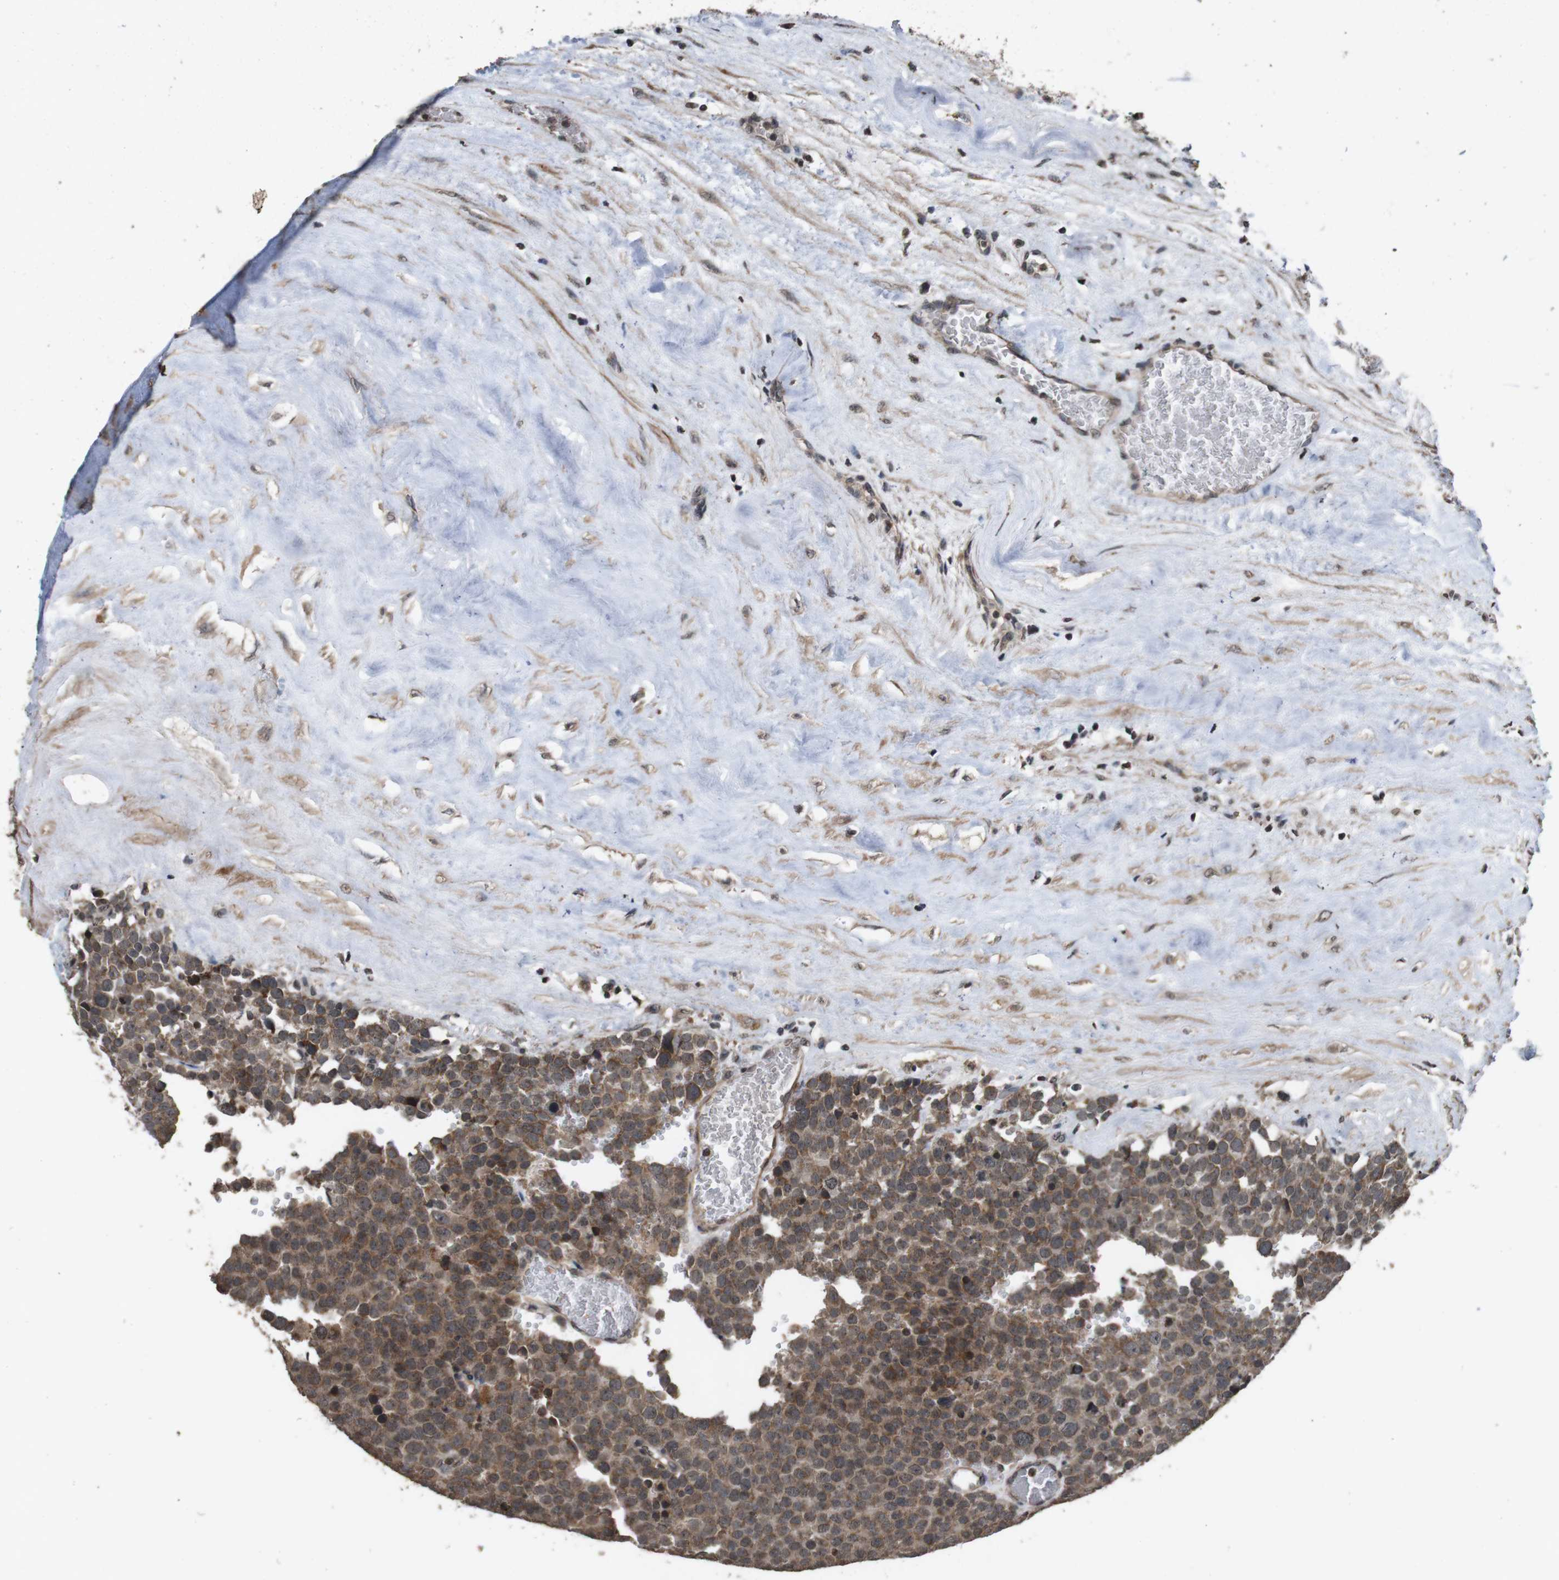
{"staining": {"intensity": "moderate", "quantity": ">75%", "location": "cytoplasmic/membranous"}, "tissue": "testis cancer", "cell_type": "Tumor cells", "image_type": "cancer", "snomed": [{"axis": "morphology", "description": "Normal tissue, NOS"}, {"axis": "morphology", "description": "Seminoma, NOS"}, {"axis": "topography", "description": "Testis"}], "caption": "Protein staining displays moderate cytoplasmic/membranous positivity in approximately >75% of tumor cells in seminoma (testis).", "gene": "SORL1", "patient": {"sex": "male", "age": 71}}